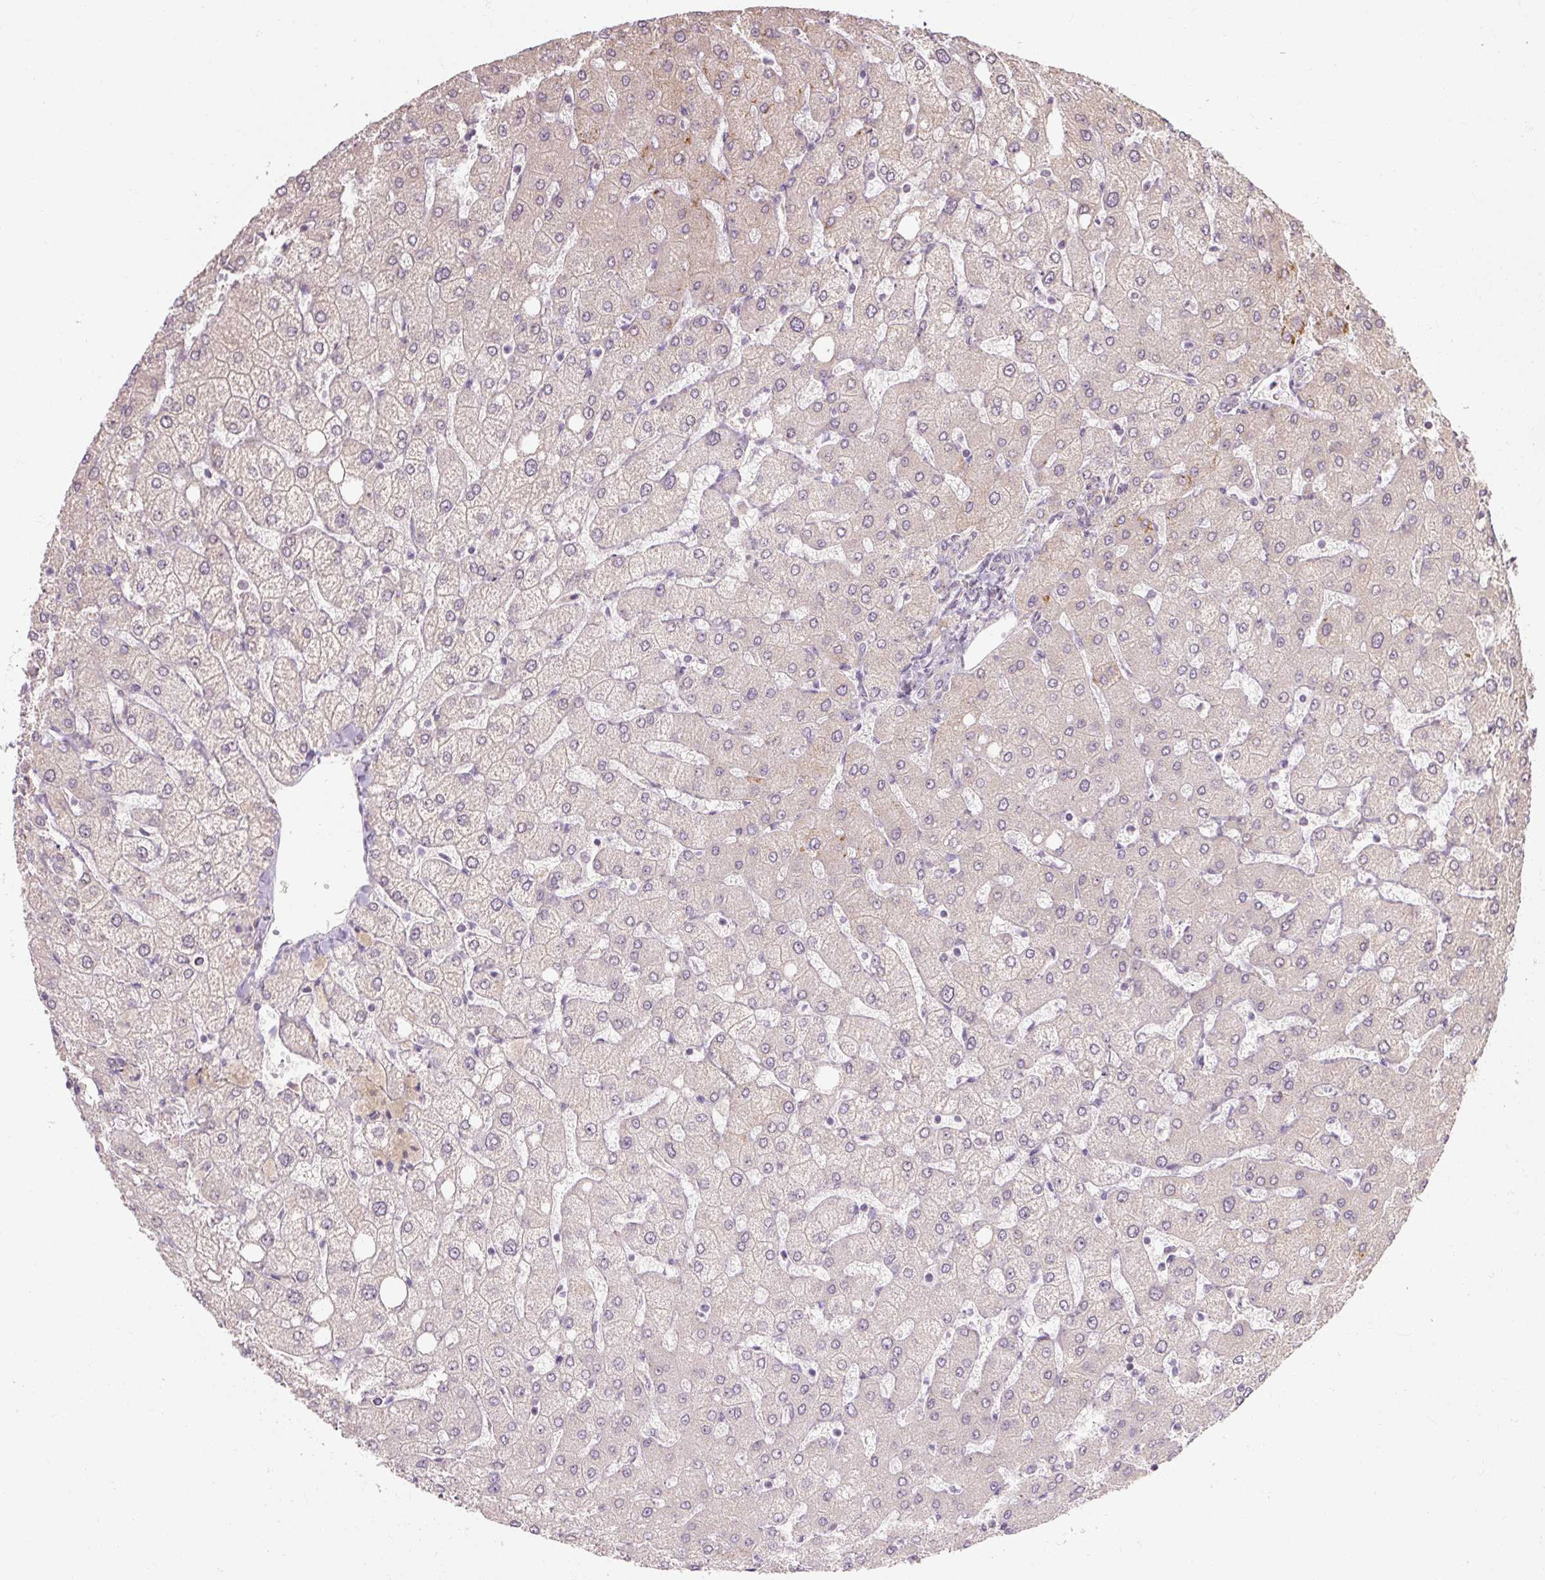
{"staining": {"intensity": "negative", "quantity": "none", "location": "none"}, "tissue": "liver", "cell_type": "Cholangiocytes", "image_type": "normal", "snomed": [{"axis": "morphology", "description": "Normal tissue, NOS"}, {"axis": "topography", "description": "Liver"}], "caption": "Liver was stained to show a protein in brown. There is no significant expression in cholangiocytes. (DAB (3,3'-diaminobenzidine) immunohistochemistry, high magnification).", "gene": "RB1CC1", "patient": {"sex": "female", "age": 54}}